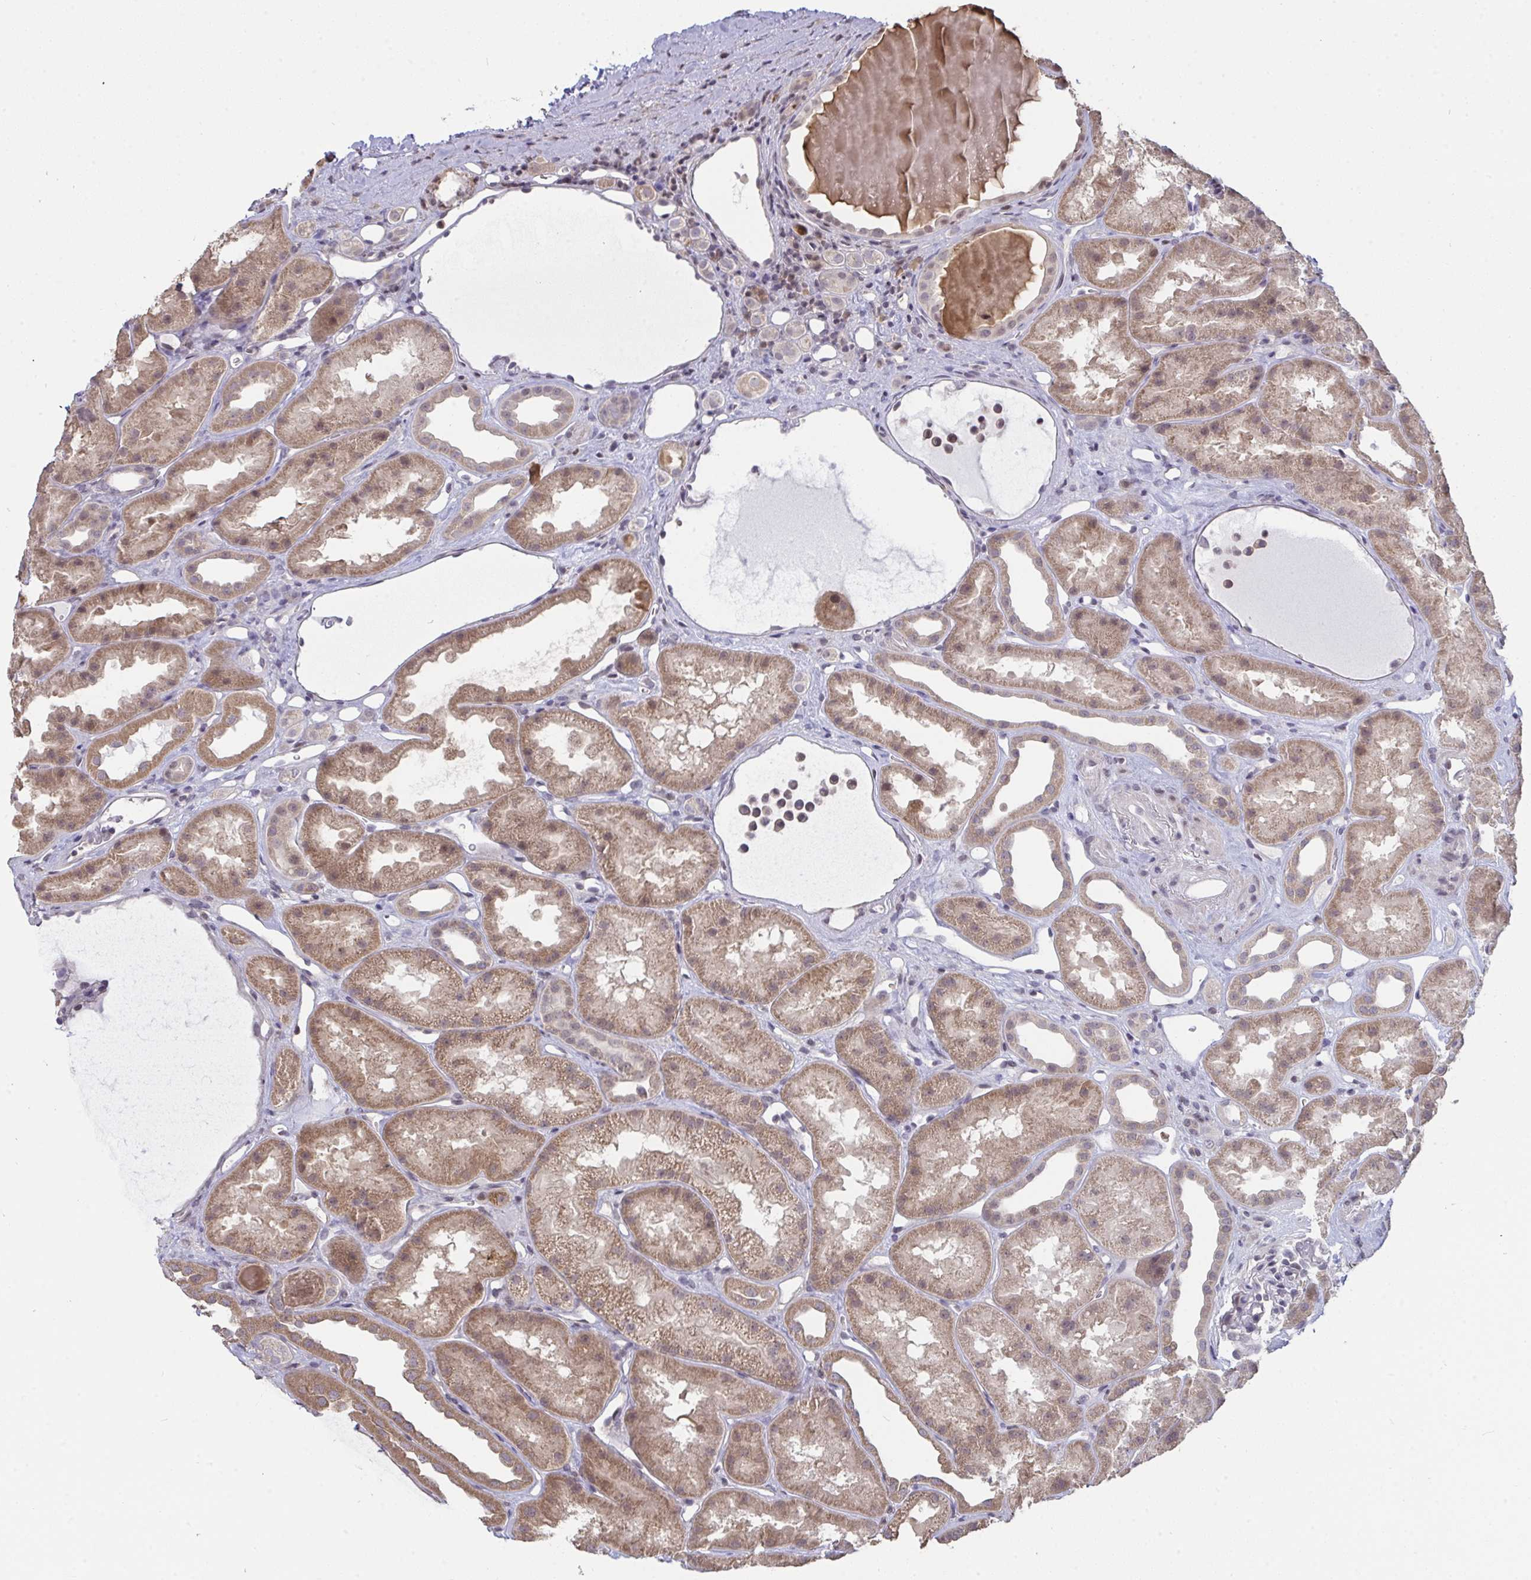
{"staining": {"intensity": "negative", "quantity": "none", "location": "none"}, "tissue": "kidney", "cell_type": "Cells in glomeruli", "image_type": "normal", "snomed": [{"axis": "morphology", "description": "Normal tissue, NOS"}, {"axis": "topography", "description": "Kidney"}], "caption": "Cells in glomeruli are negative for protein expression in normal human kidney. (Stains: DAB (3,3'-diaminobenzidine) immunohistochemistry (IHC) with hematoxylin counter stain, Microscopy: brightfield microscopy at high magnification).", "gene": "SAP30", "patient": {"sex": "male", "age": 61}}